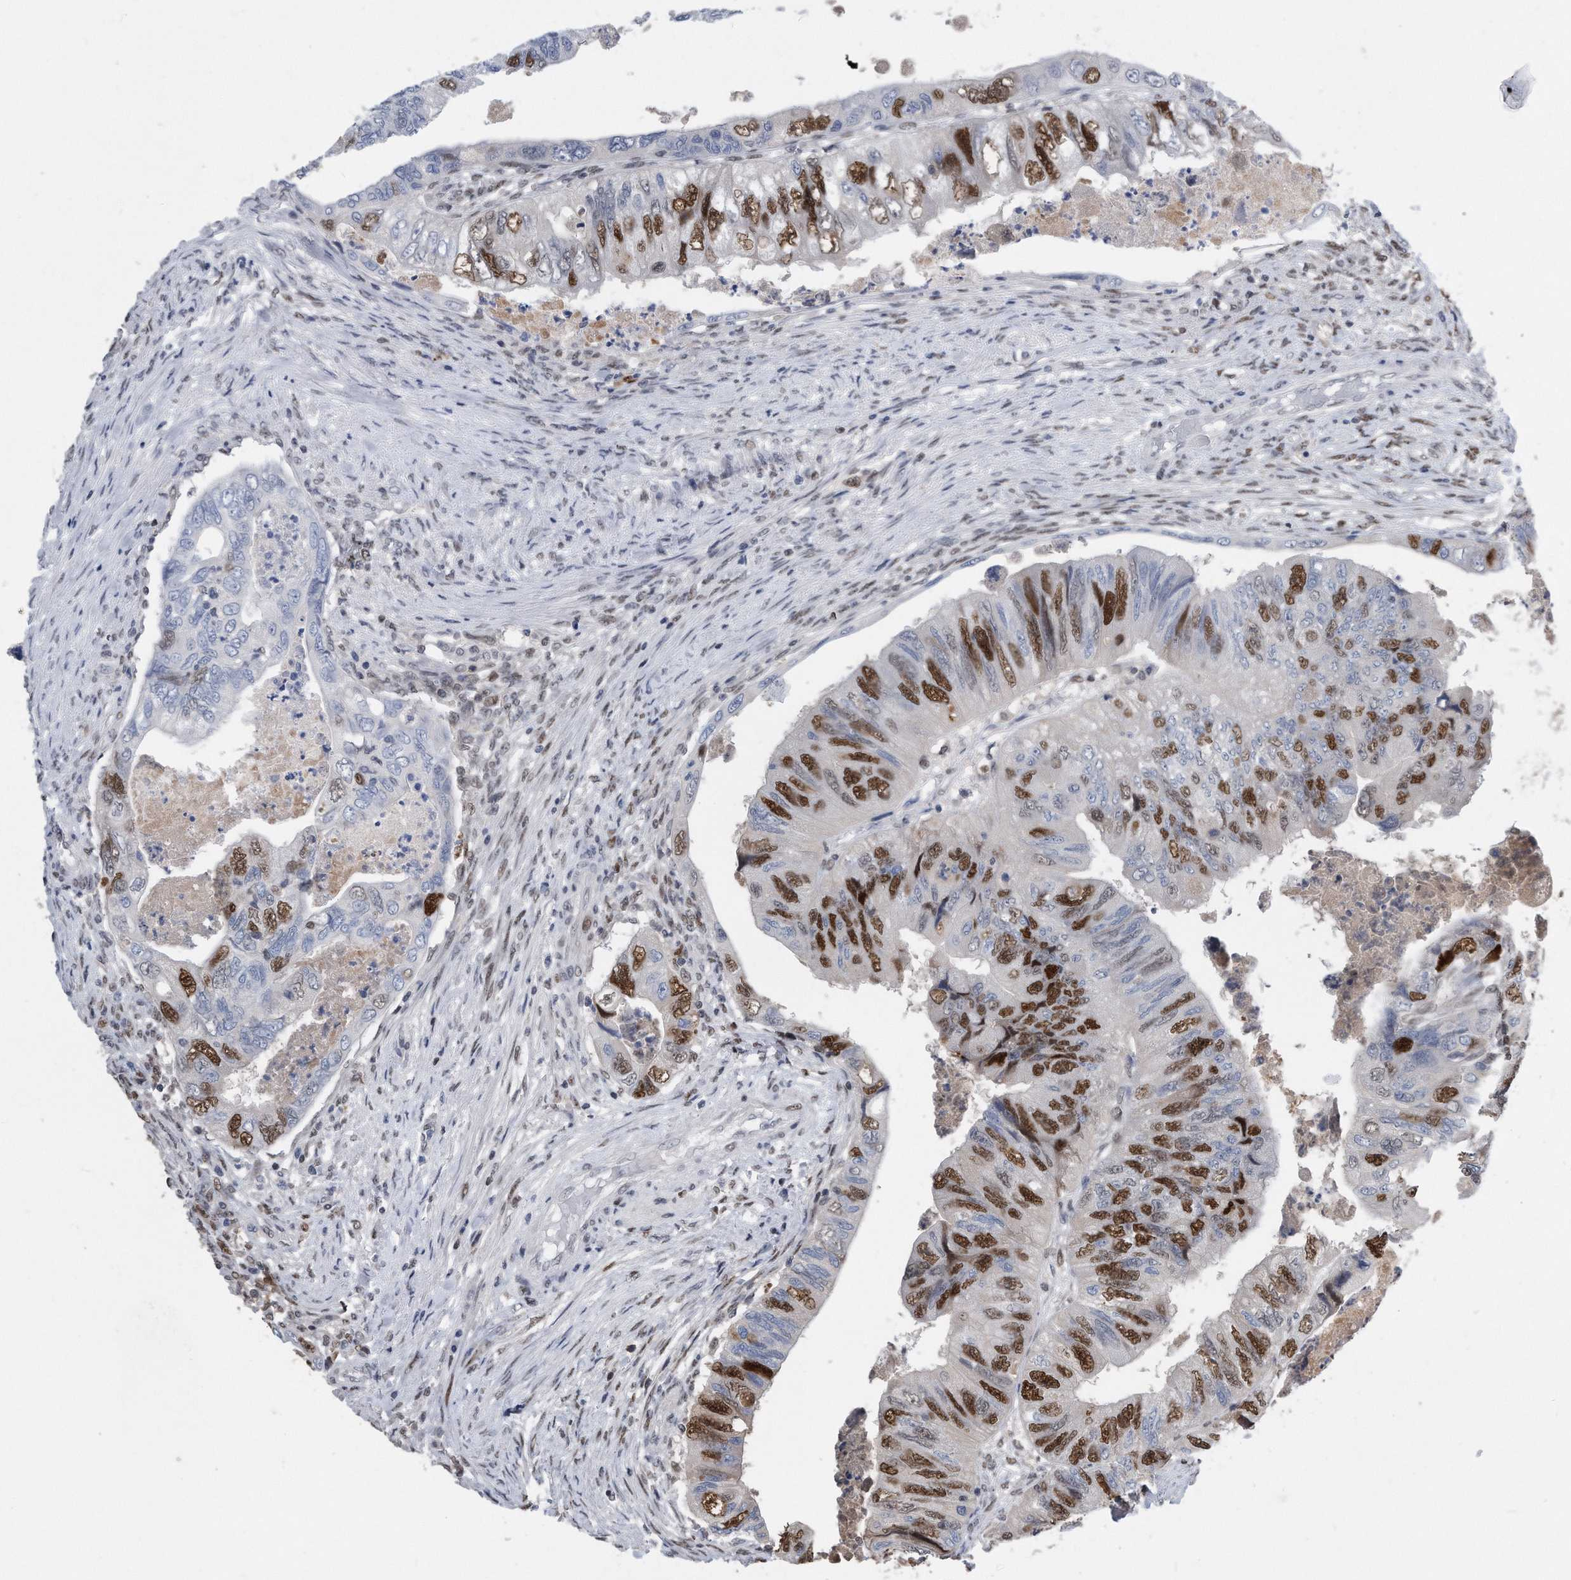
{"staining": {"intensity": "strong", "quantity": "25%-75%", "location": "nuclear"}, "tissue": "colorectal cancer", "cell_type": "Tumor cells", "image_type": "cancer", "snomed": [{"axis": "morphology", "description": "Adenocarcinoma, NOS"}, {"axis": "topography", "description": "Rectum"}], "caption": "IHC (DAB) staining of human colorectal adenocarcinoma reveals strong nuclear protein staining in about 25%-75% of tumor cells. The staining was performed using DAB to visualize the protein expression in brown, while the nuclei were stained in blue with hematoxylin (Magnification: 20x).", "gene": "PCNA", "patient": {"sex": "male", "age": 63}}